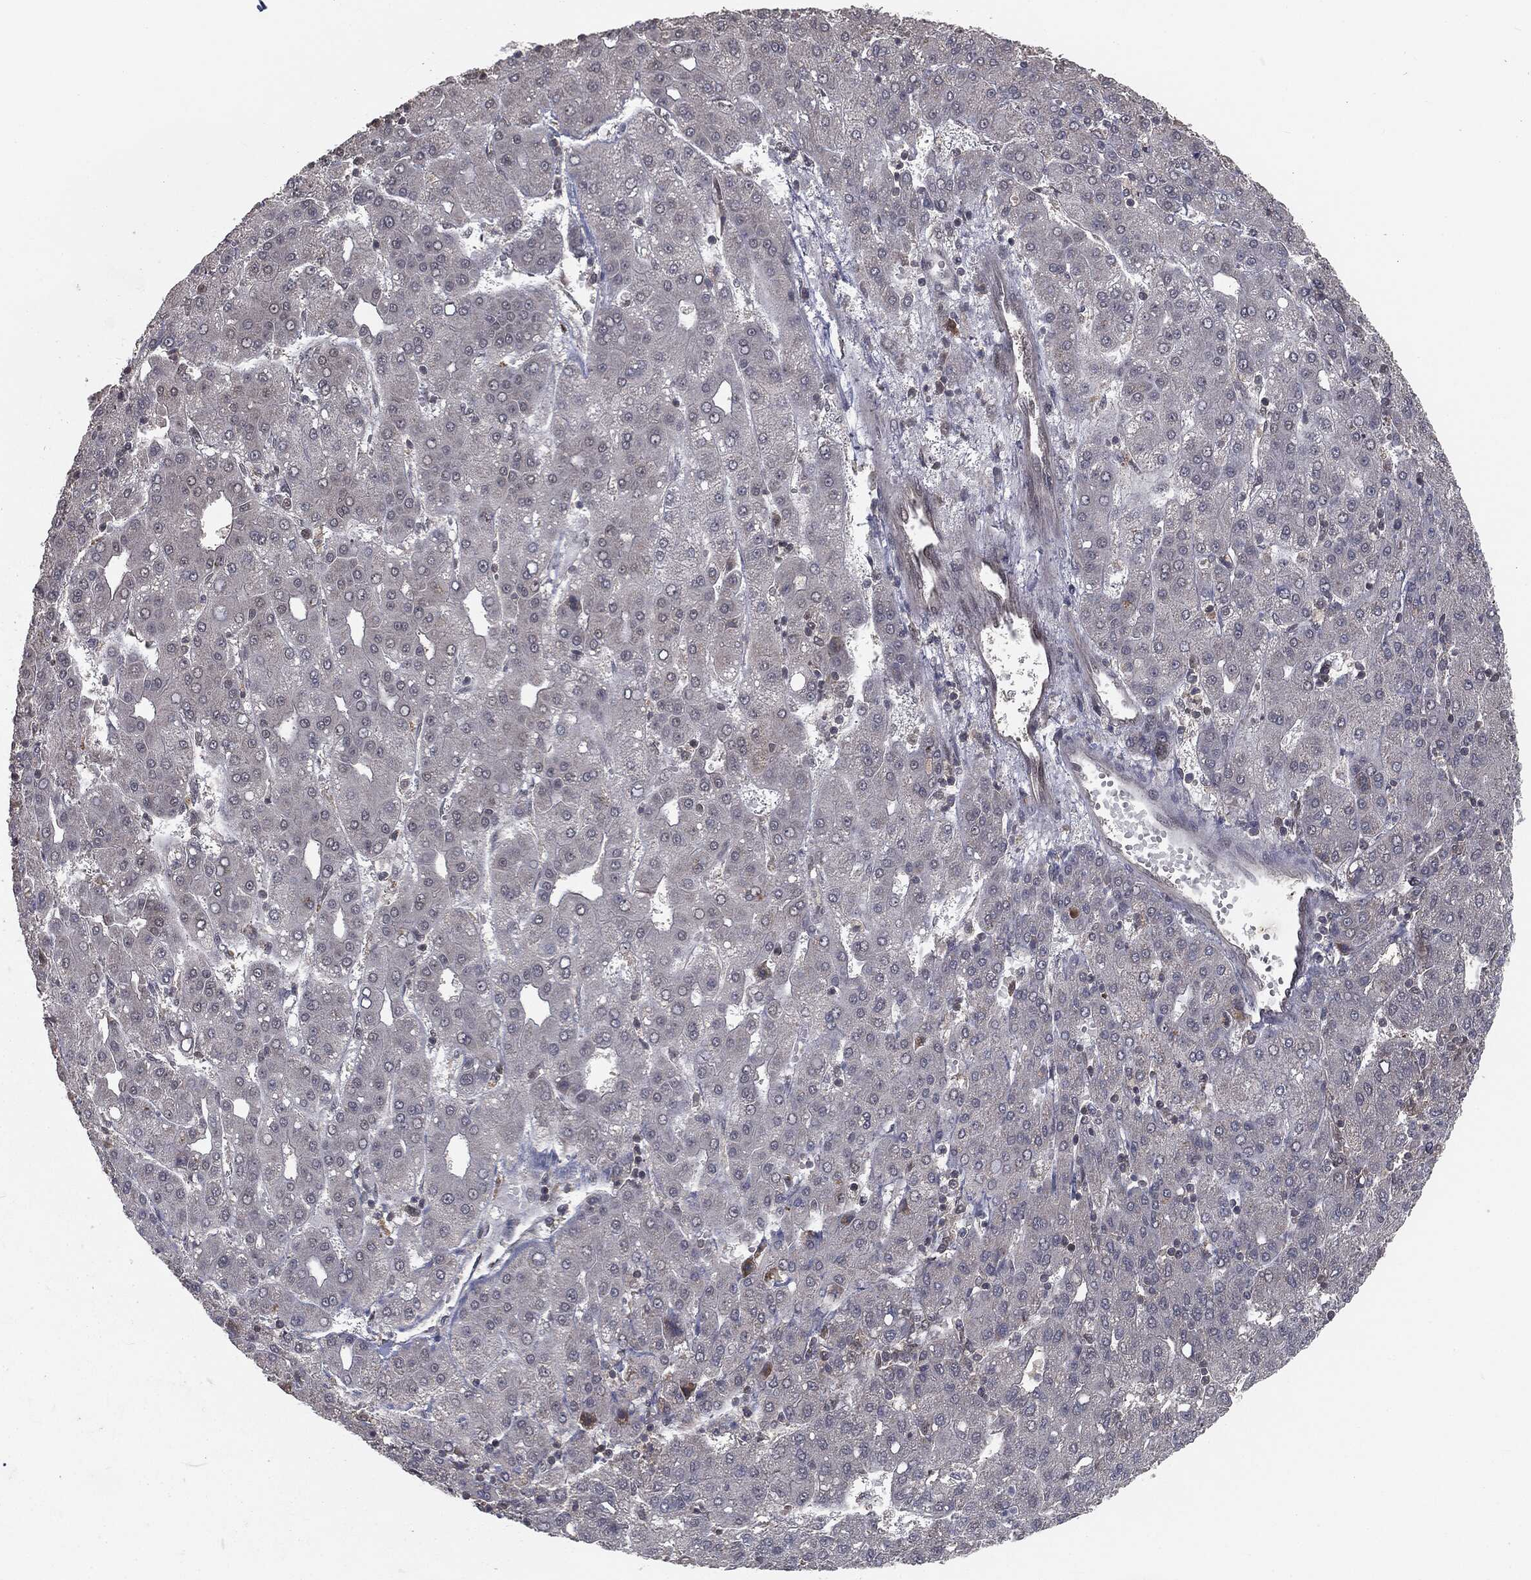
{"staining": {"intensity": "negative", "quantity": "none", "location": "none"}, "tissue": "liver cancer", "cell_type": "Tumor cells", "image_type": "cancer", "snomed": [{"axis": "morphology", "description": "Carcinoma, Hepatocellular, NOS"}, {"axis": "topography", "description": "Liver"}], "caption": "The immunohistochemistry (IHC) photomicrograph has no significant expression in tumor cells of liver cancer tissue.", "gene": "FBXO7", "patient": {"sex": "male", "age": 65}}